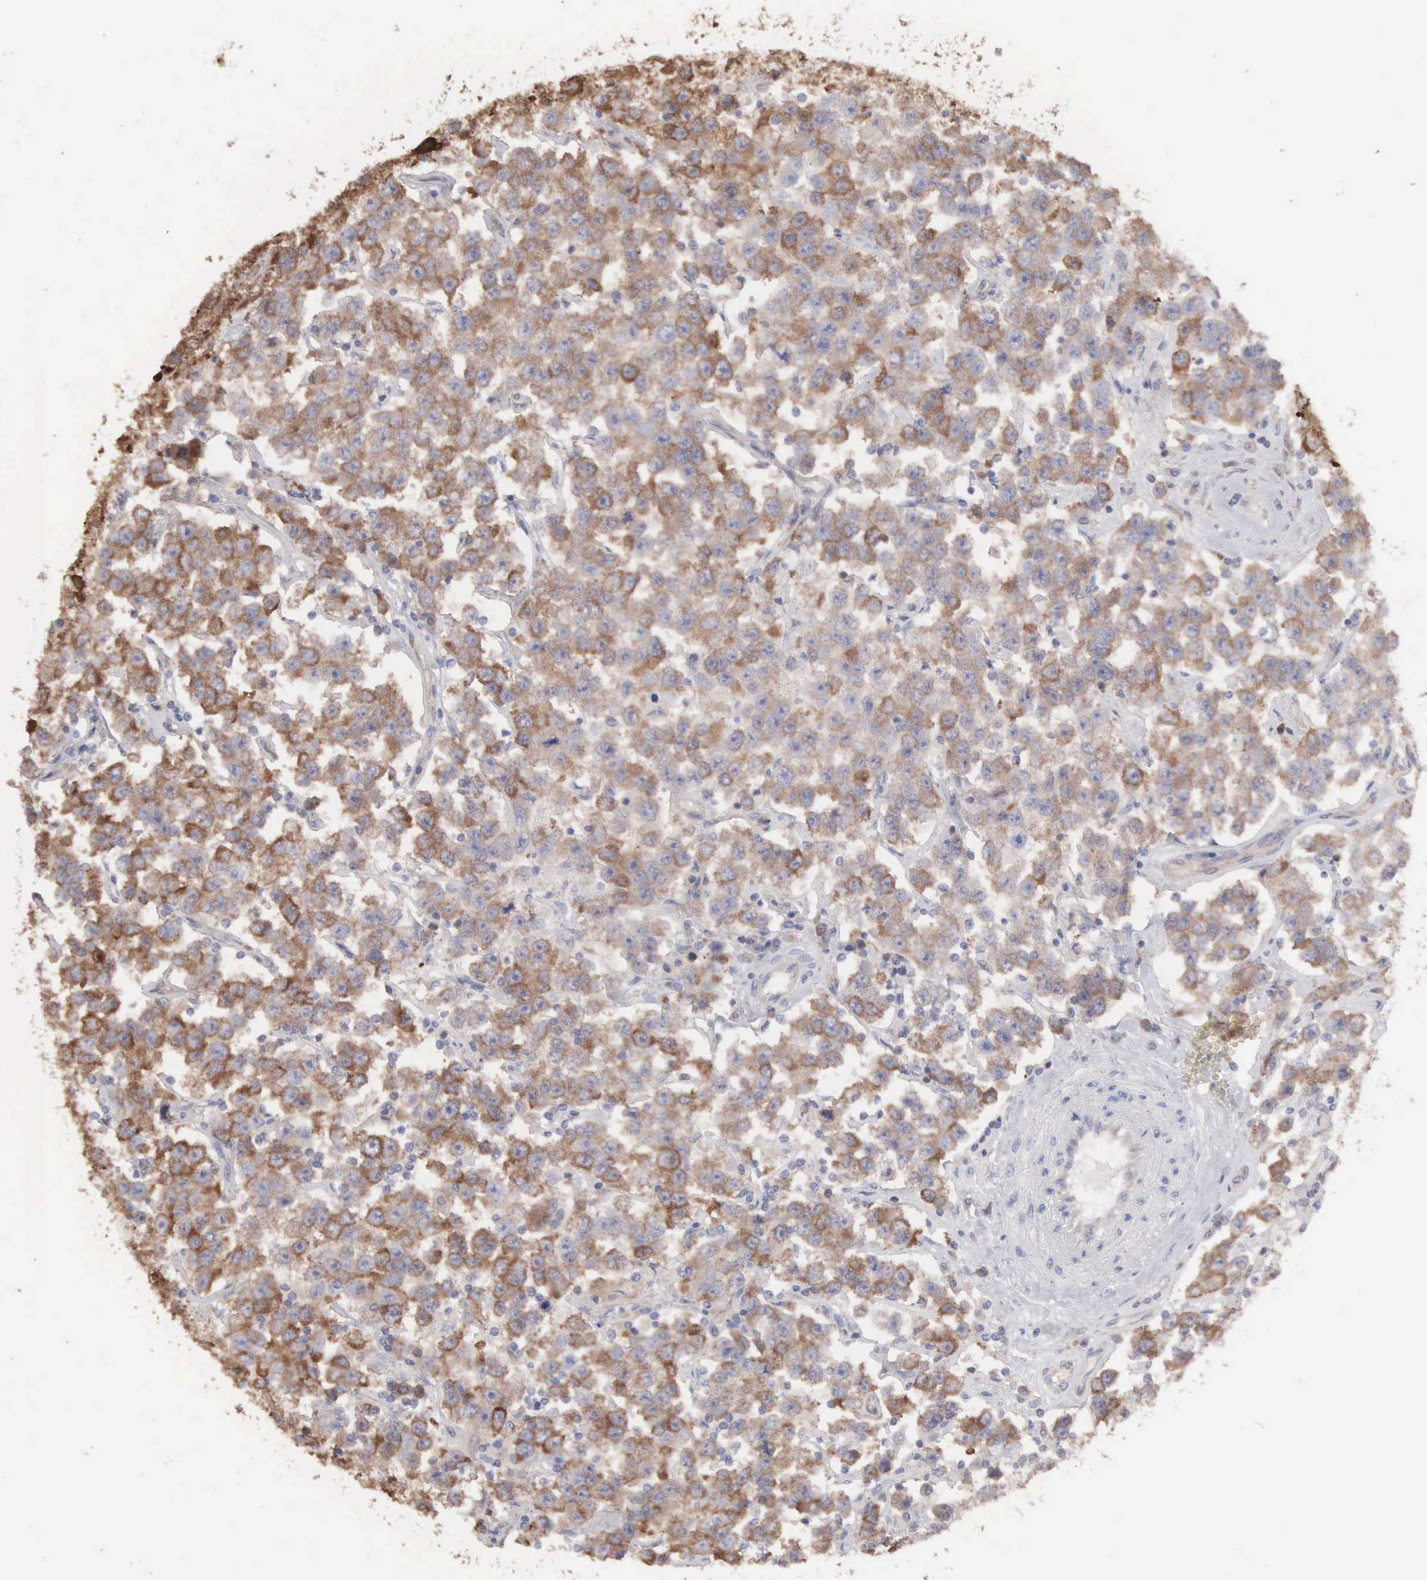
{"staining": {"intensity": "moderate", "quantity": "25%-75%", "location": "cytoplasmic/membranous"}, "tissue": "testis cancer", "cell_type": "Tumor cells", "image_type": "cancer", "snomed": [{"axis": "morphology", "description": "Seminoma, NOS"}, {"axis": "topography", "description": "Testis"}], "caption": "This is an image of IHC staining of seminoma (testis), which shows moderate staining in the cytoplasmic/membranous of tumor cells.", "gene": "MTHFD1", "patient": {"sex": "male", "age": 52}}